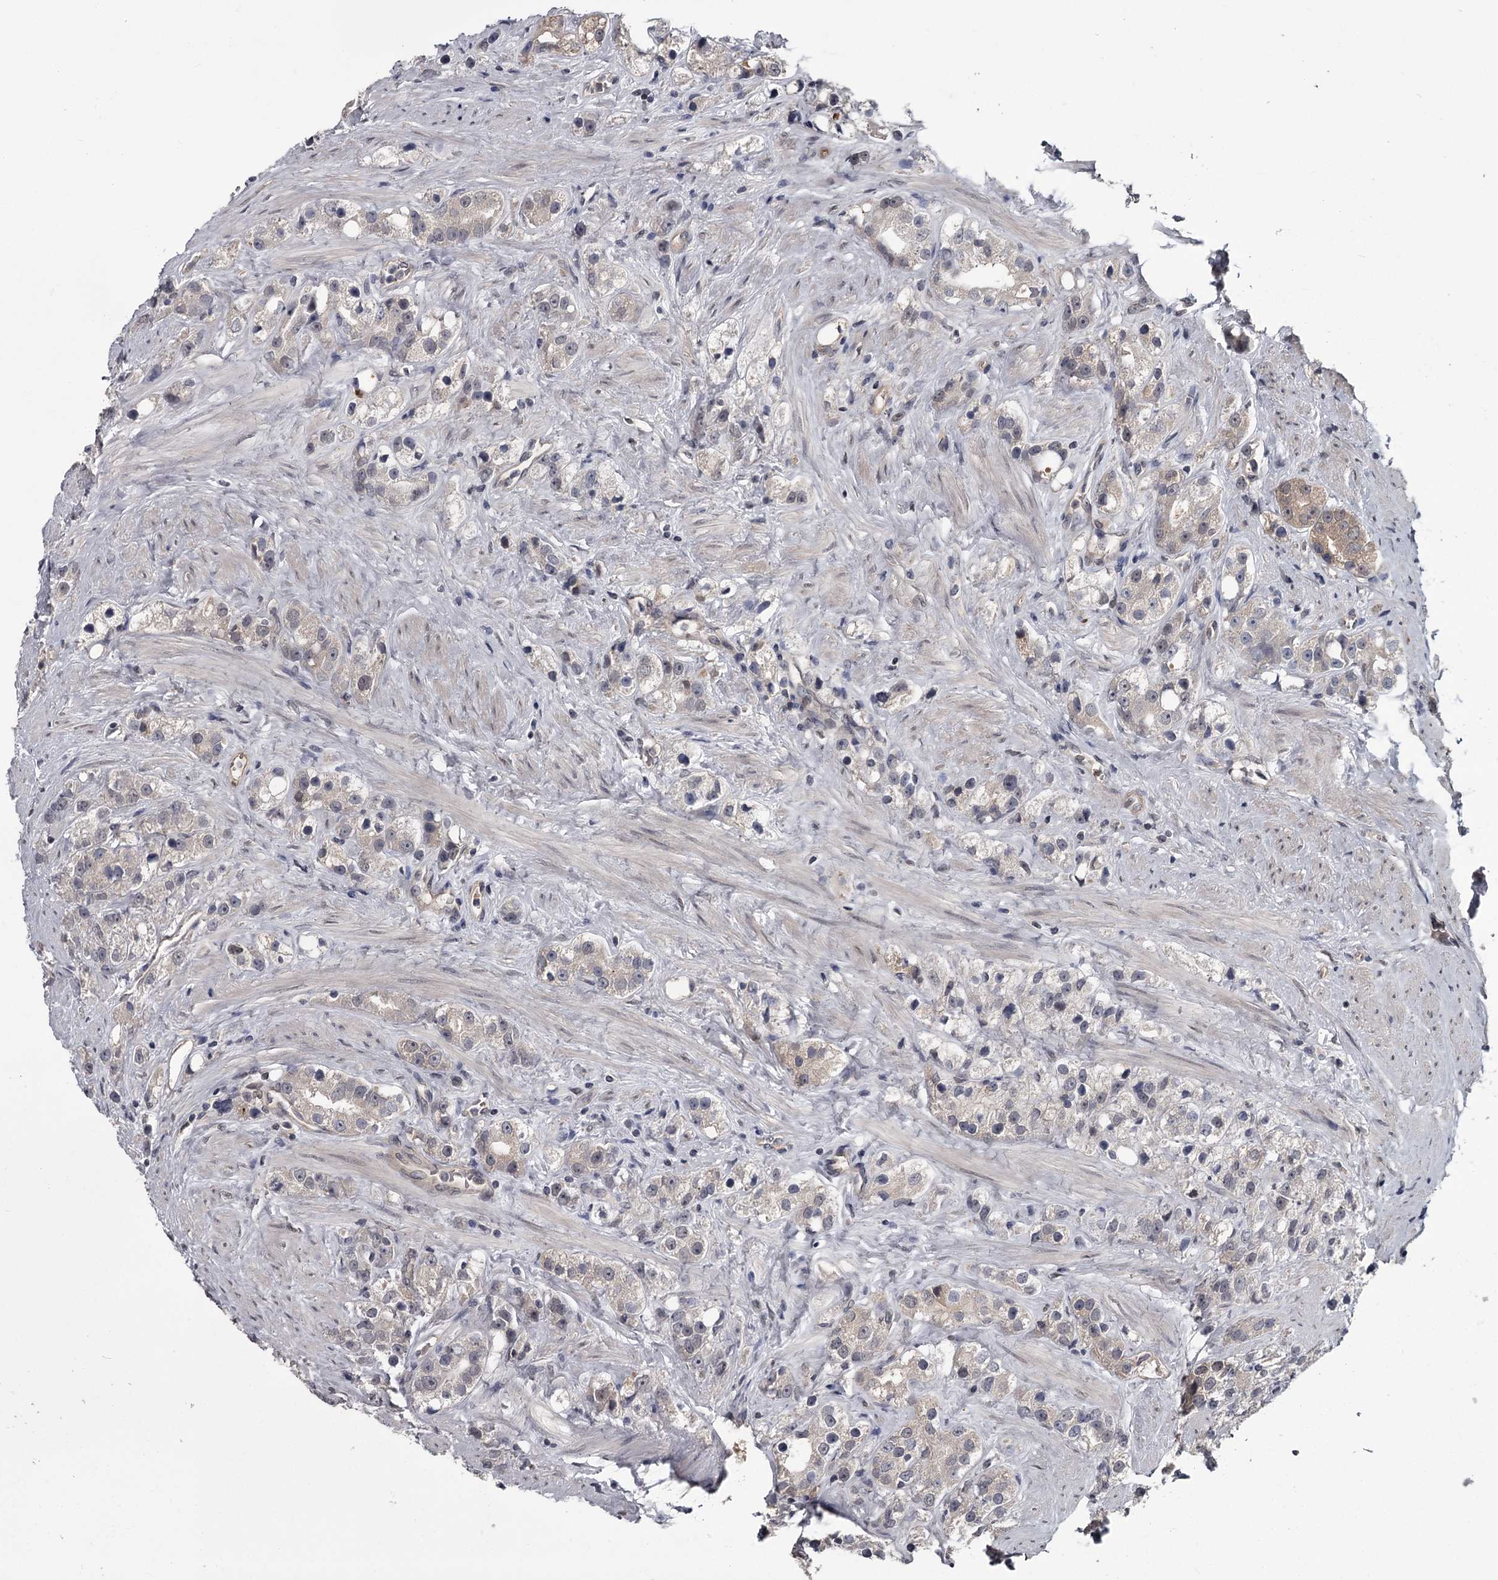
{"staining": {"intensity": "negative", "quantity": "none", "location": "none"}, "tissue": "prostate cancer", "cell_type": "Tumor cells", "image_type": "cancer", "snomed": [{"axis": "morphology", "description": "Adenocarcinoma, NOS"}, {"axis": "topography", "description": "Prostate"}], "caption": "This histopathology image is of prostate cancer stained with immunohistochemistry to label a protein in brown with the nuclei are counter-stained blue. There is no staining in tumor cells.", "gene": "DAO", "patient": {"sex": "male", "age": 79}}